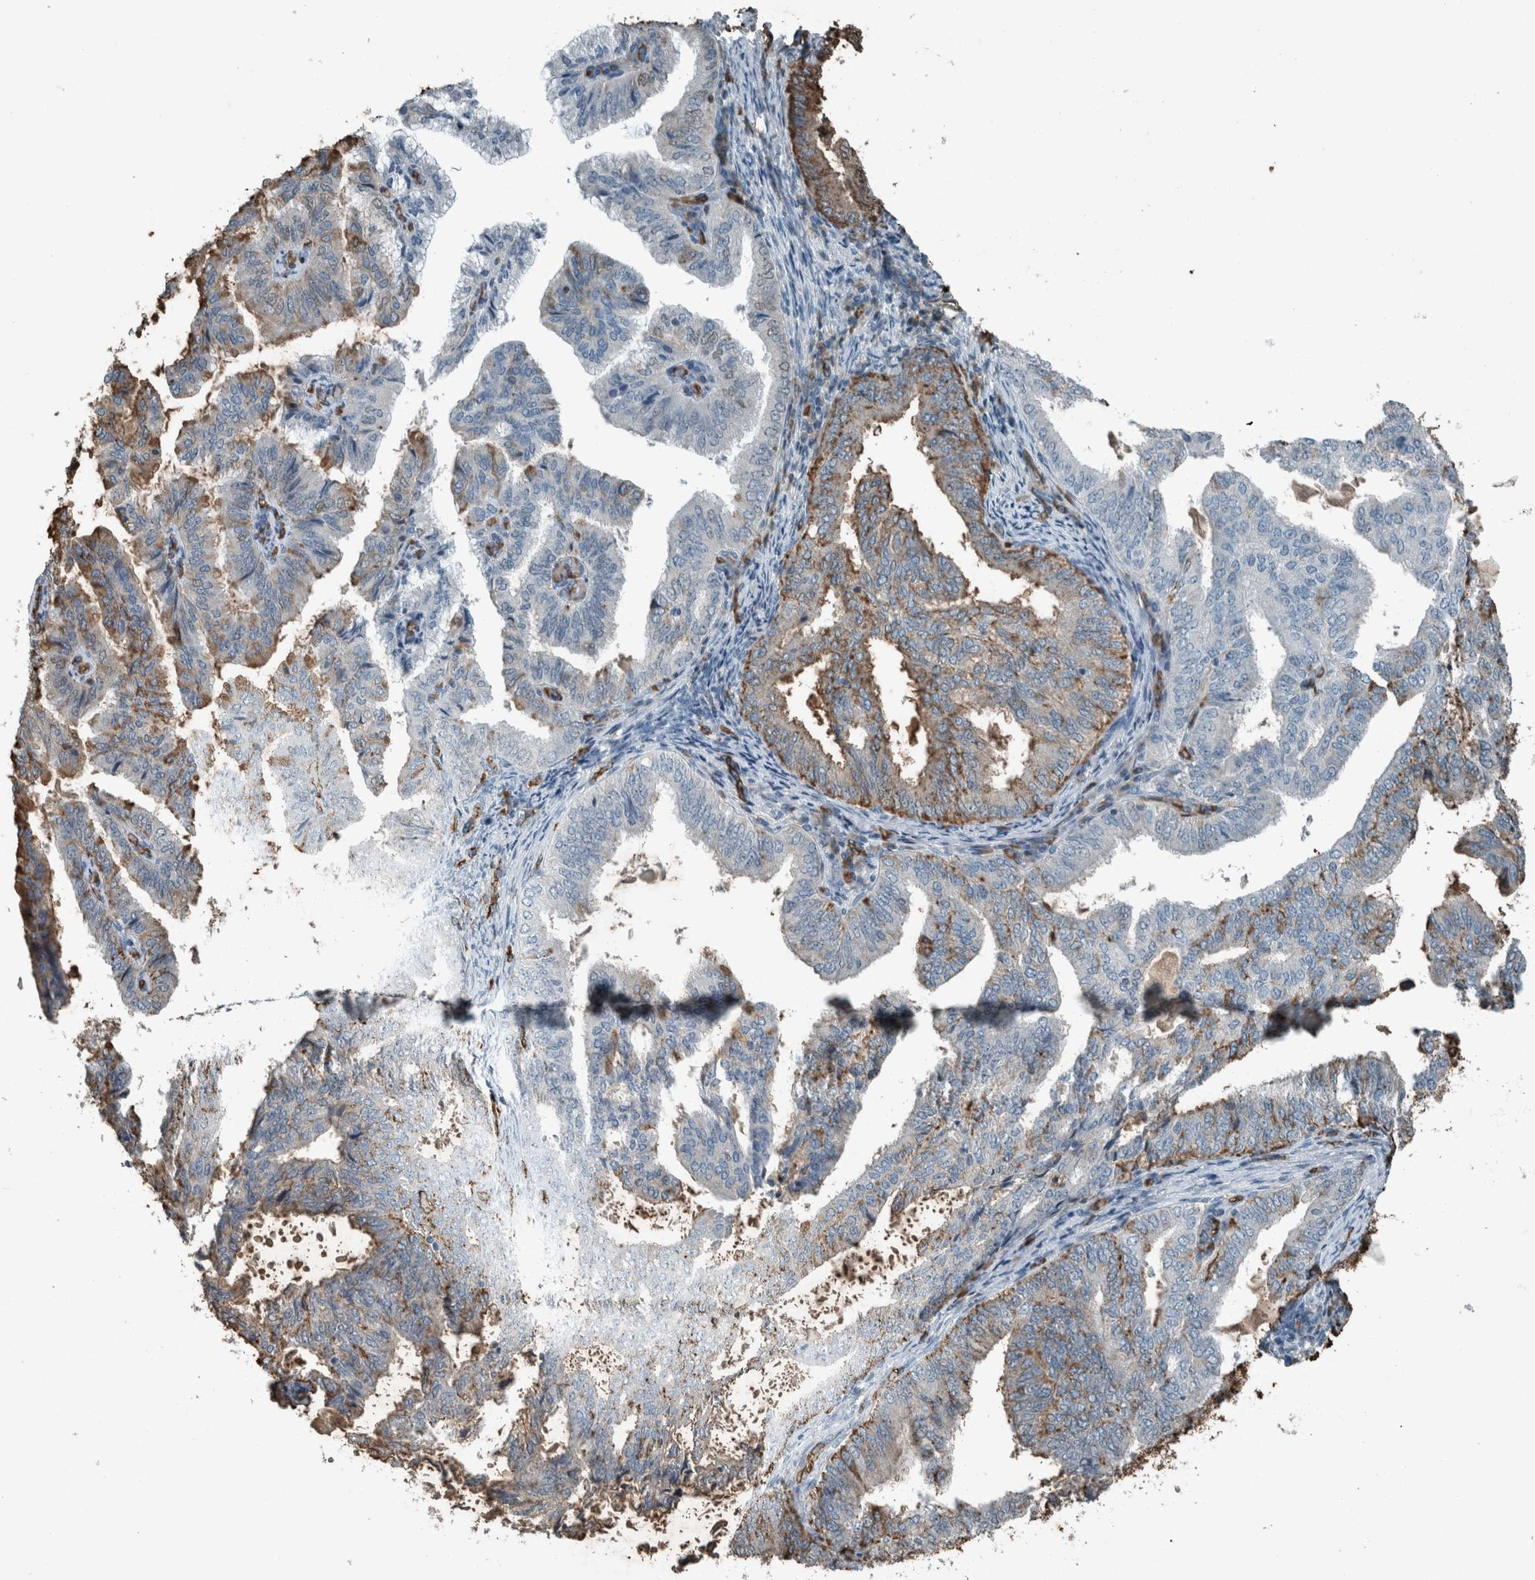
{"staining": {"intensity": "moderate", "quantity": "25%-75%", "location": "cytoplasmic/membranous"}, "tissue": "endometrial cancer", "cell_type": "Tumor cells", "image_type": "cancer", "snomed": [{"axis": "morphology", "description": "Adenocarcinoma, NOS"}, {"axis": "topography", "description": "Endometrium"}], "caption": "Endometrial cancer (adenocarcinoma) stained with immunohistochemistry (IHC) demonstrates moderate cytoplasmic/membranous expression in approximately 25%-75% of tumor cells.", "gene": "LBP", "patient": {"sex": "female", "age": 58}}